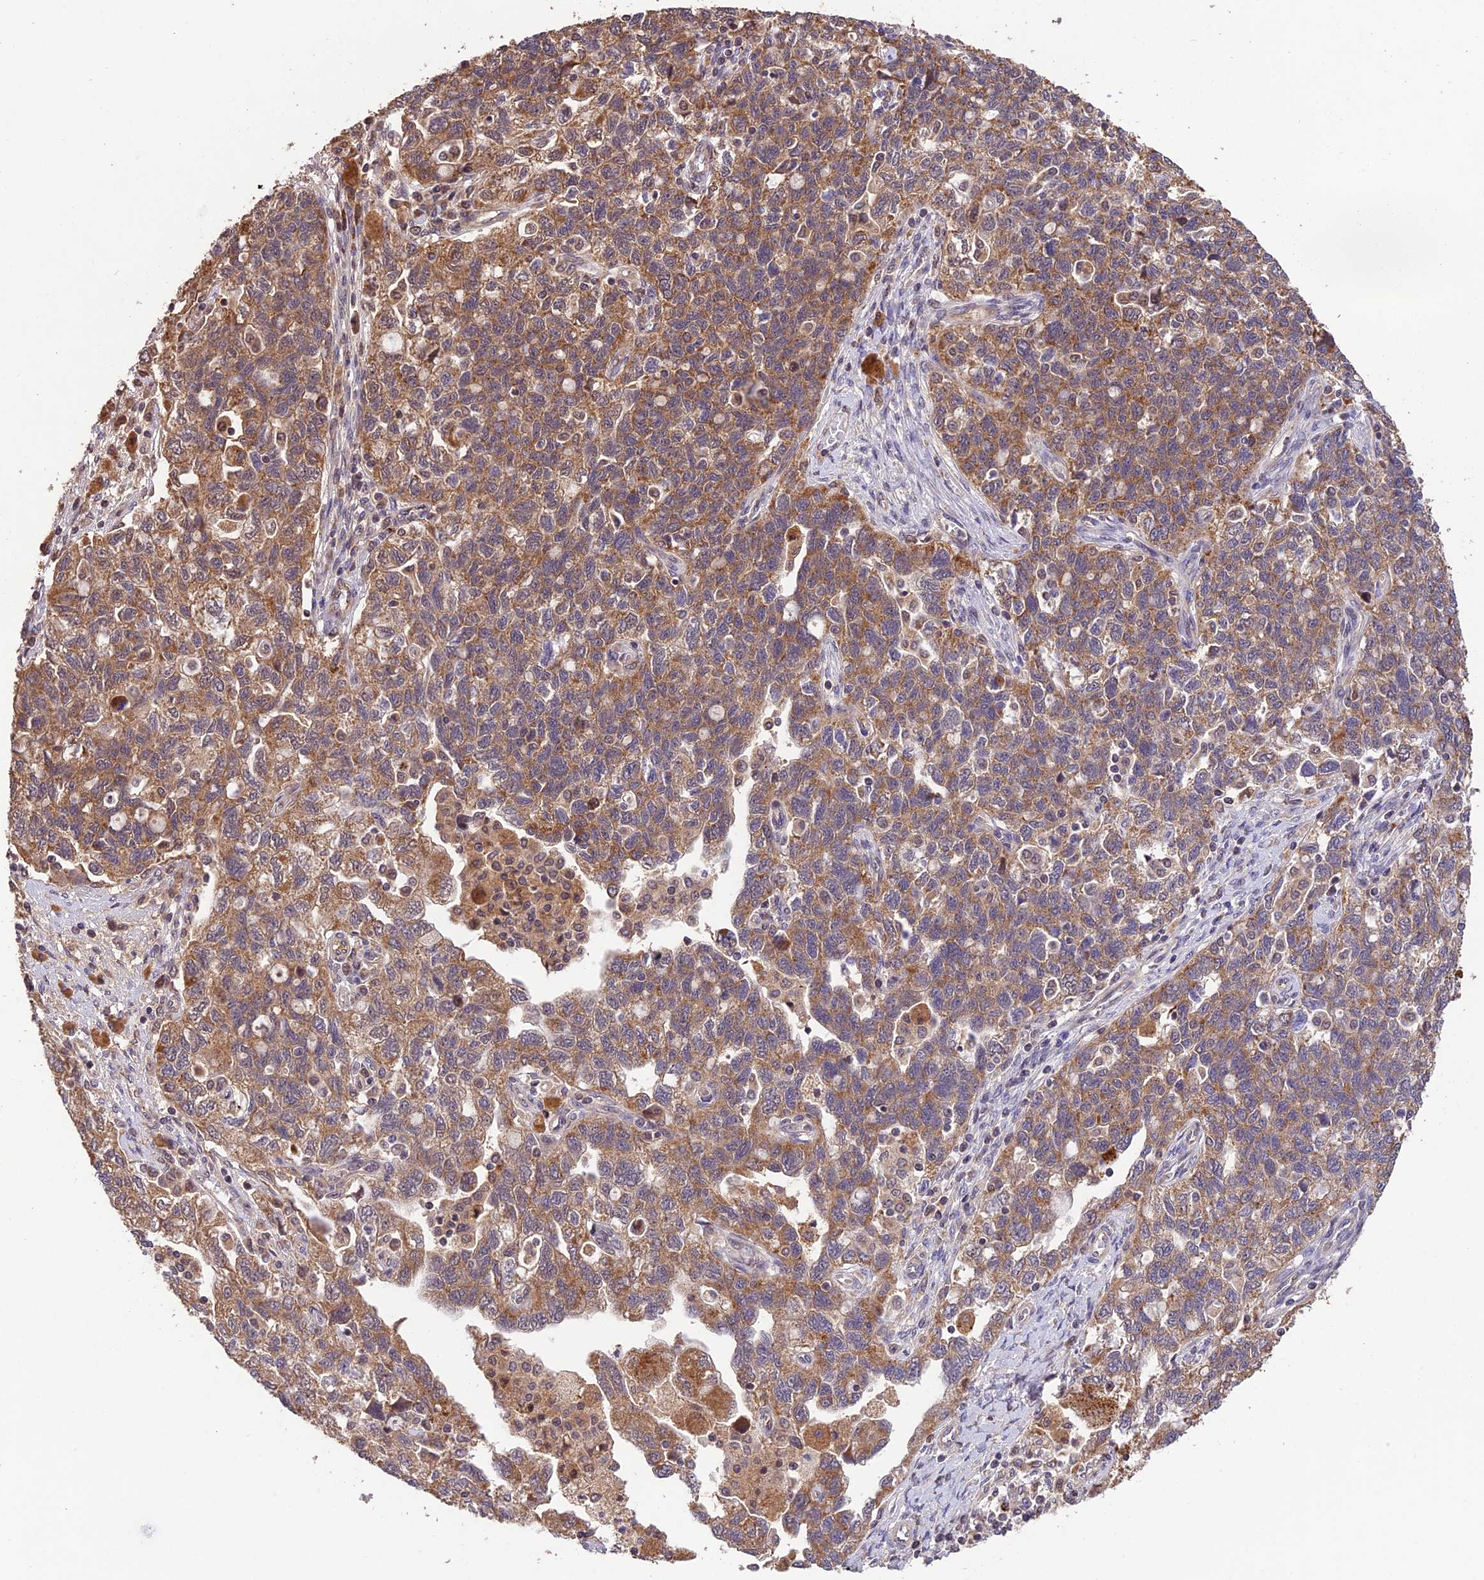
{"staining": {"intensity": "moderate", "quantity": ">75%", "location": "cytoplasmic/membranous"}, "tissue": "ovarian cancer", "cell_type": "Tumor cells", "image_type": "cancer", "snomed": [{"axis": "morphology", "description": "Carcinoma, NOS"}, {"axis": "morphology", "description": "Cystadenocarcinoma, serous, NOS"}, {"axis": "topography", "description": "Ovary"}], "caption": "A histopathology image of ovarian serous cystadenocarcinoma stained for a protein exhibits moderate cytoplasmic/membranous brown staining in tumor cells.", "gene": "MNS1", "patient": {"sex": "female", "age": 69}}